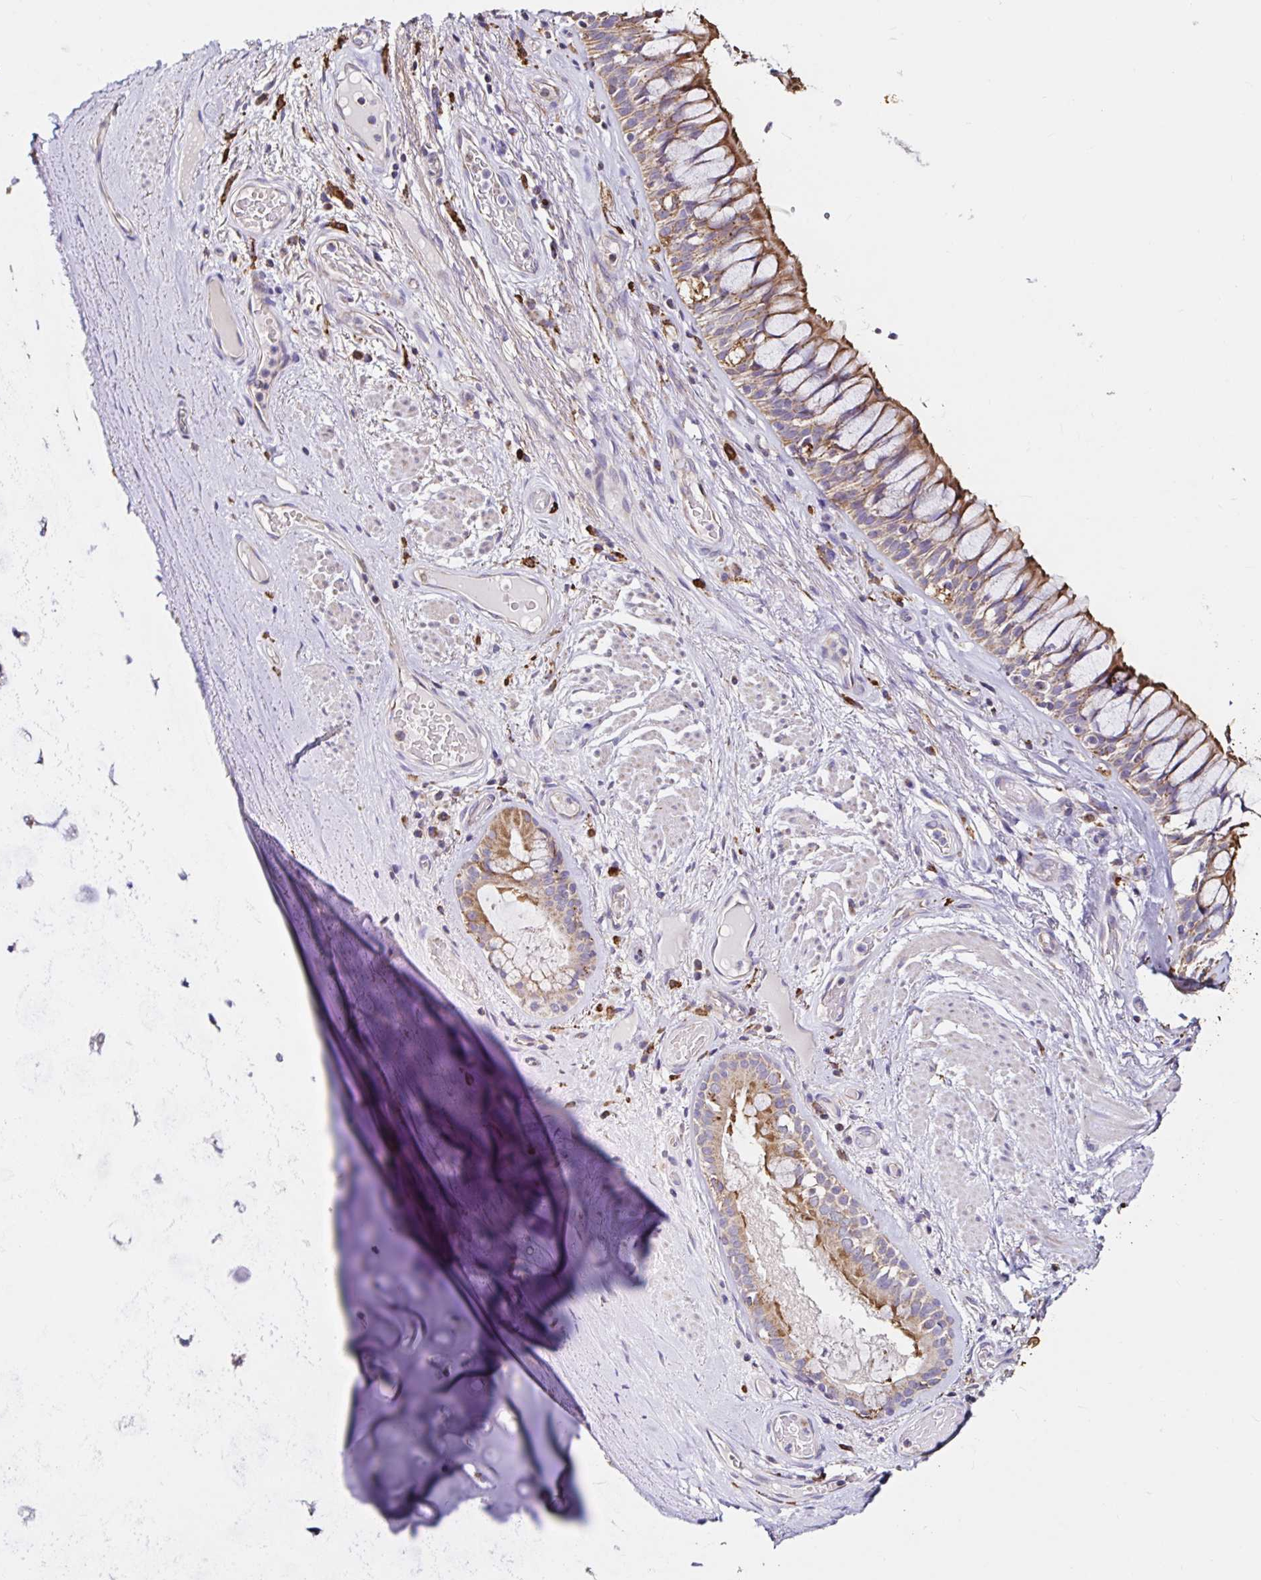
{"staining": {"intensity": "negative", "quantity": "none", "location": "none"}, "tissue": "adipose tissue", "cell_type": "Adipocytes", "image_type": "normal", "snomed": [{"axis": "morphology", "description": "Normal tissue, NOS"}, {"axis": "topography", "description": "Cartilage tissue"}, {"axis": "topography", "description": "Bronchus"}], "caption": "The photomicrograph exhibits no staining of adipocytes in benign adipose tissue. (DAB (3,3'-diaminobenzidine) immunohistochemistry (IHC), high magnification).", "gene": "MSR1", "patient": {"sex": "male", "age": 64}}